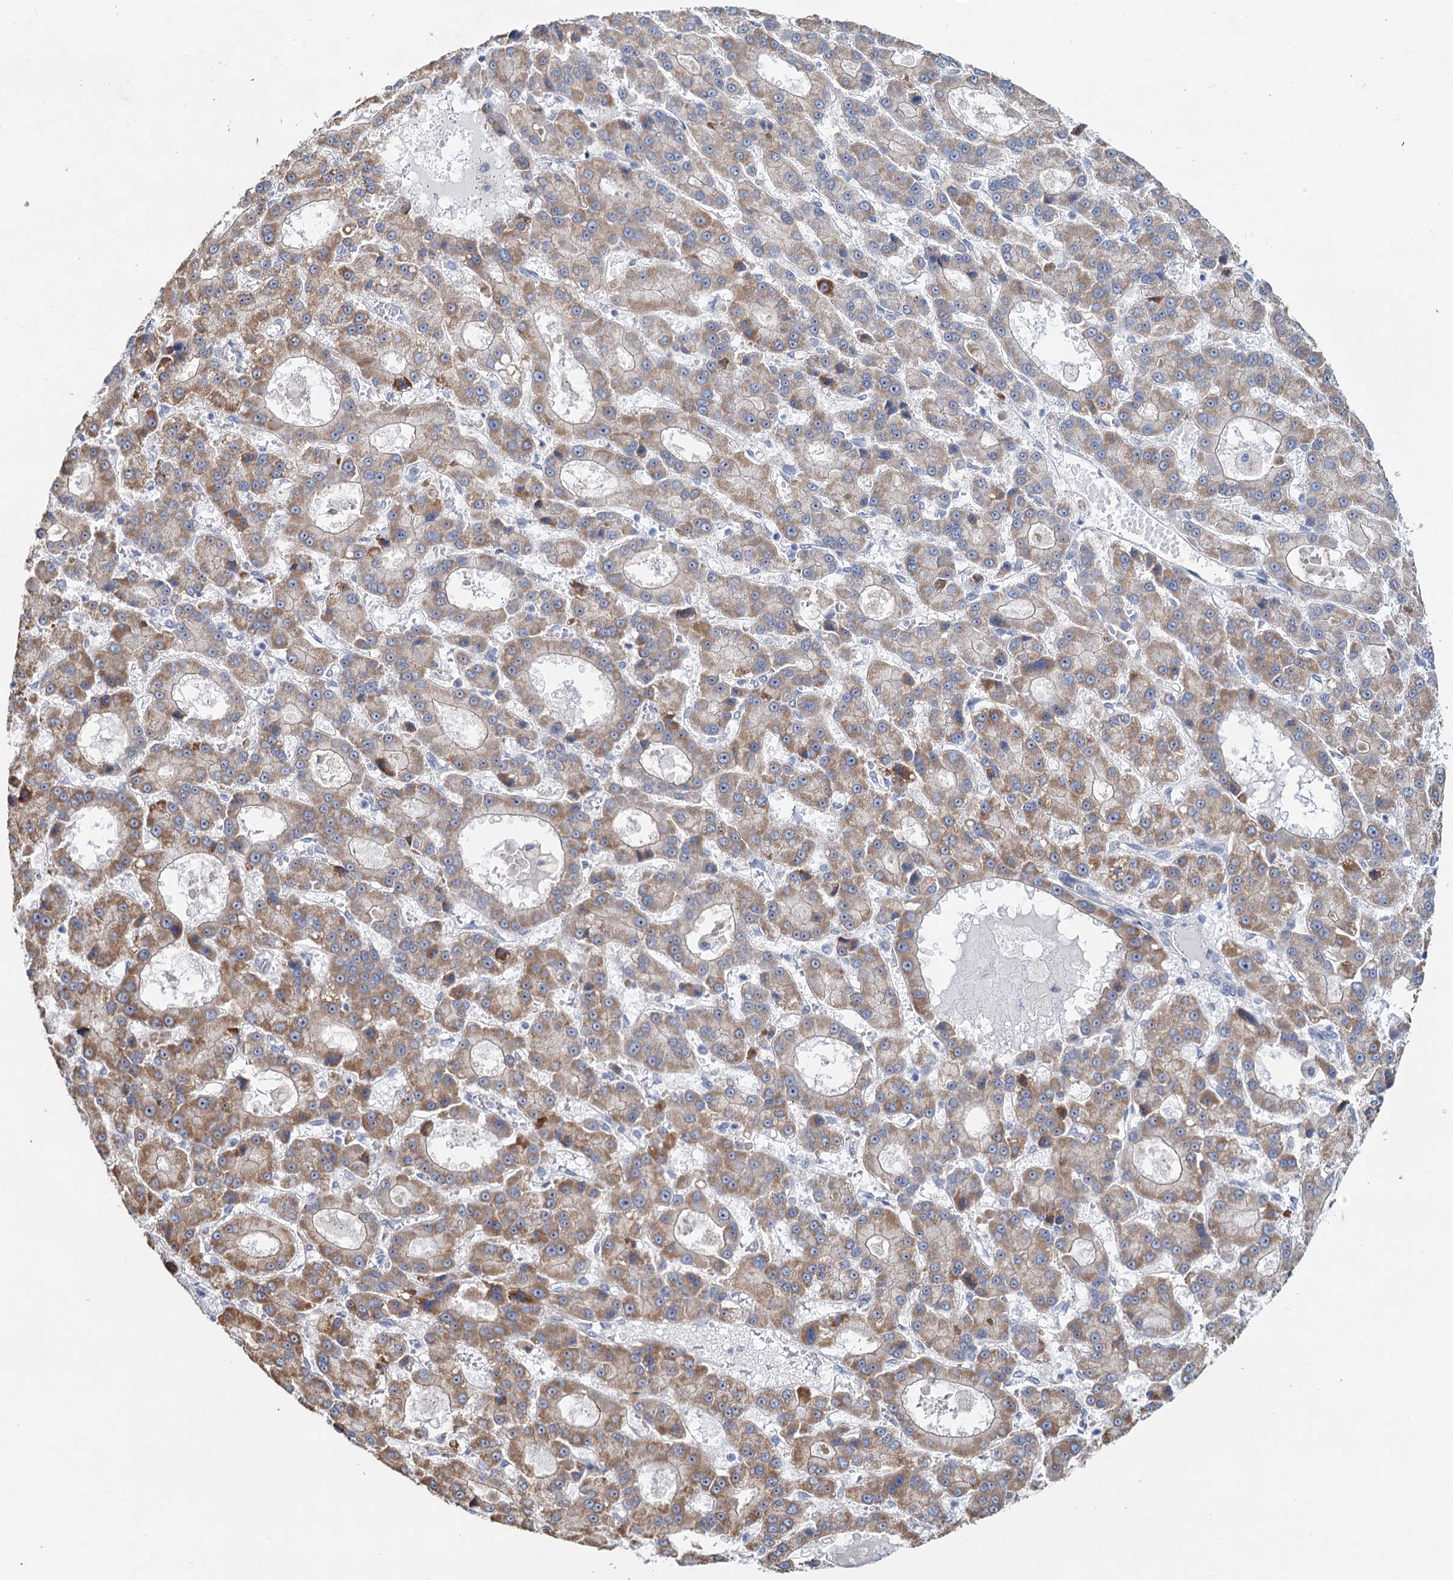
{"staining": {"intensity": "moderate", "quantity": ">75%", "location": "cytoplasmic/membranous"}, "tissue": "liver cancer", "cell_type": "Tumor cells", "image_type": "cancer", "snomed": [{"axis": "morphology", "description": "Carcinoma, Hepatocellular, NOS"}, {"axis": "topography", "description": "Liver"}], "caption": "A photomicrograph of human liver hepatocellular carcinoma stained for a protein shows moderate cytoplasmic/membranous brown staining in tumor cells. The staining is performed using DAB (3,3'-diaminobenzidine) brown chromogen to label protein expression. The nuclei are counter-stained blue using hematoxylin.", "gene": "C2CD3", "patient": {"sex": "male", "age": 70}}